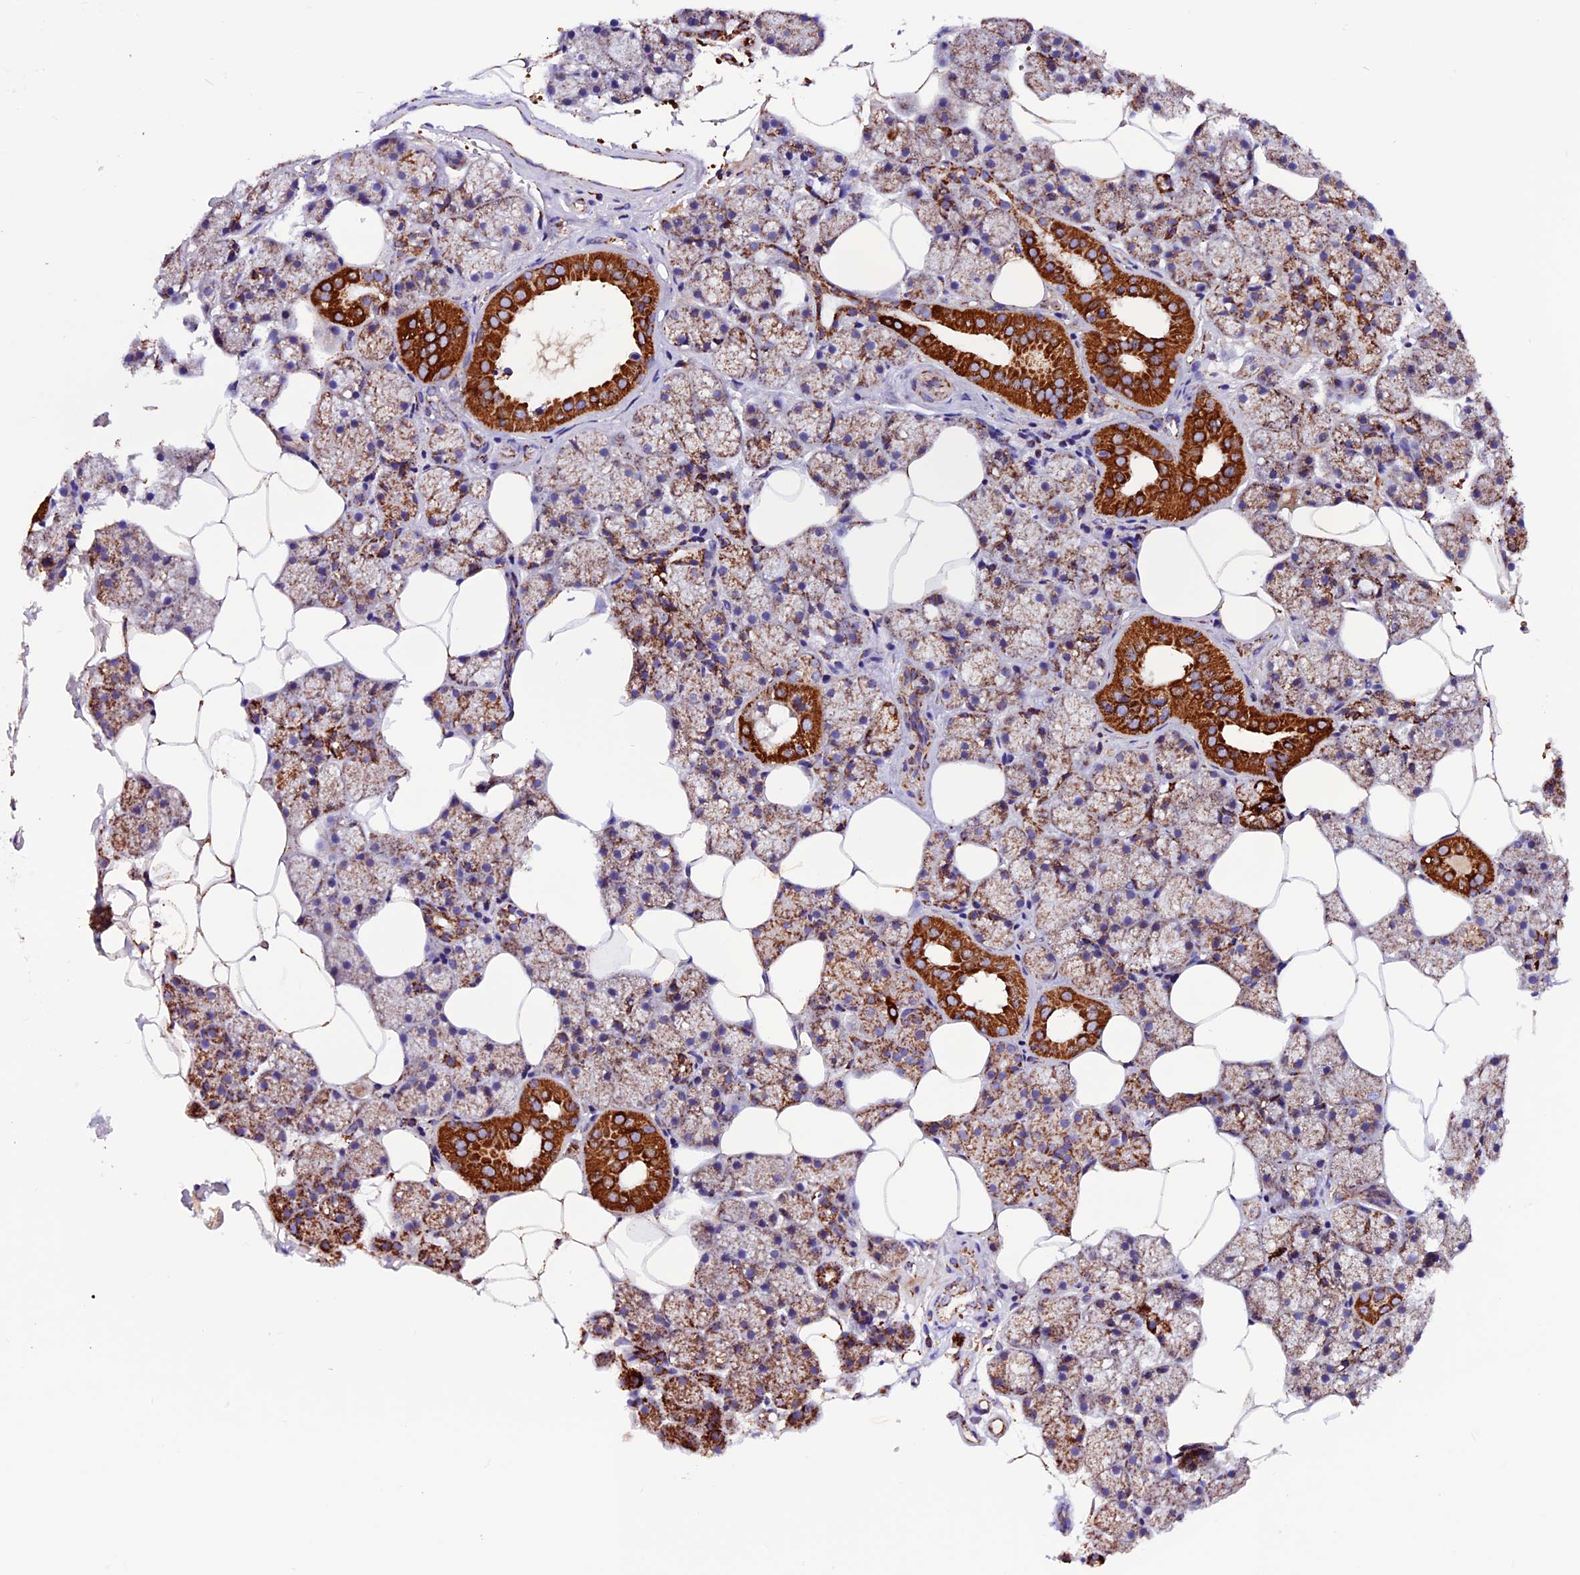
{"staining": {"intensity": "strong", "quantity": "25%-75%", "location": "cytoplasmic/membranous"}, "tissue": "salivary gland", "cell_type": "Glandular cells", "image_type": "normal", "snomed": [{"axis": "morphology", "description": "Normal tissue, NOS"}, {"axis": "topography", "description": "Salivary gland"}], "caption": "The photomicrograph demonstrates staining of normal salivary gland, revealing strong cytoplasmic/membranous protein positivity (brown color) within glandular cells.", "gene": "CX3CL1", "patient": {"sex": "male", "age": 62}}